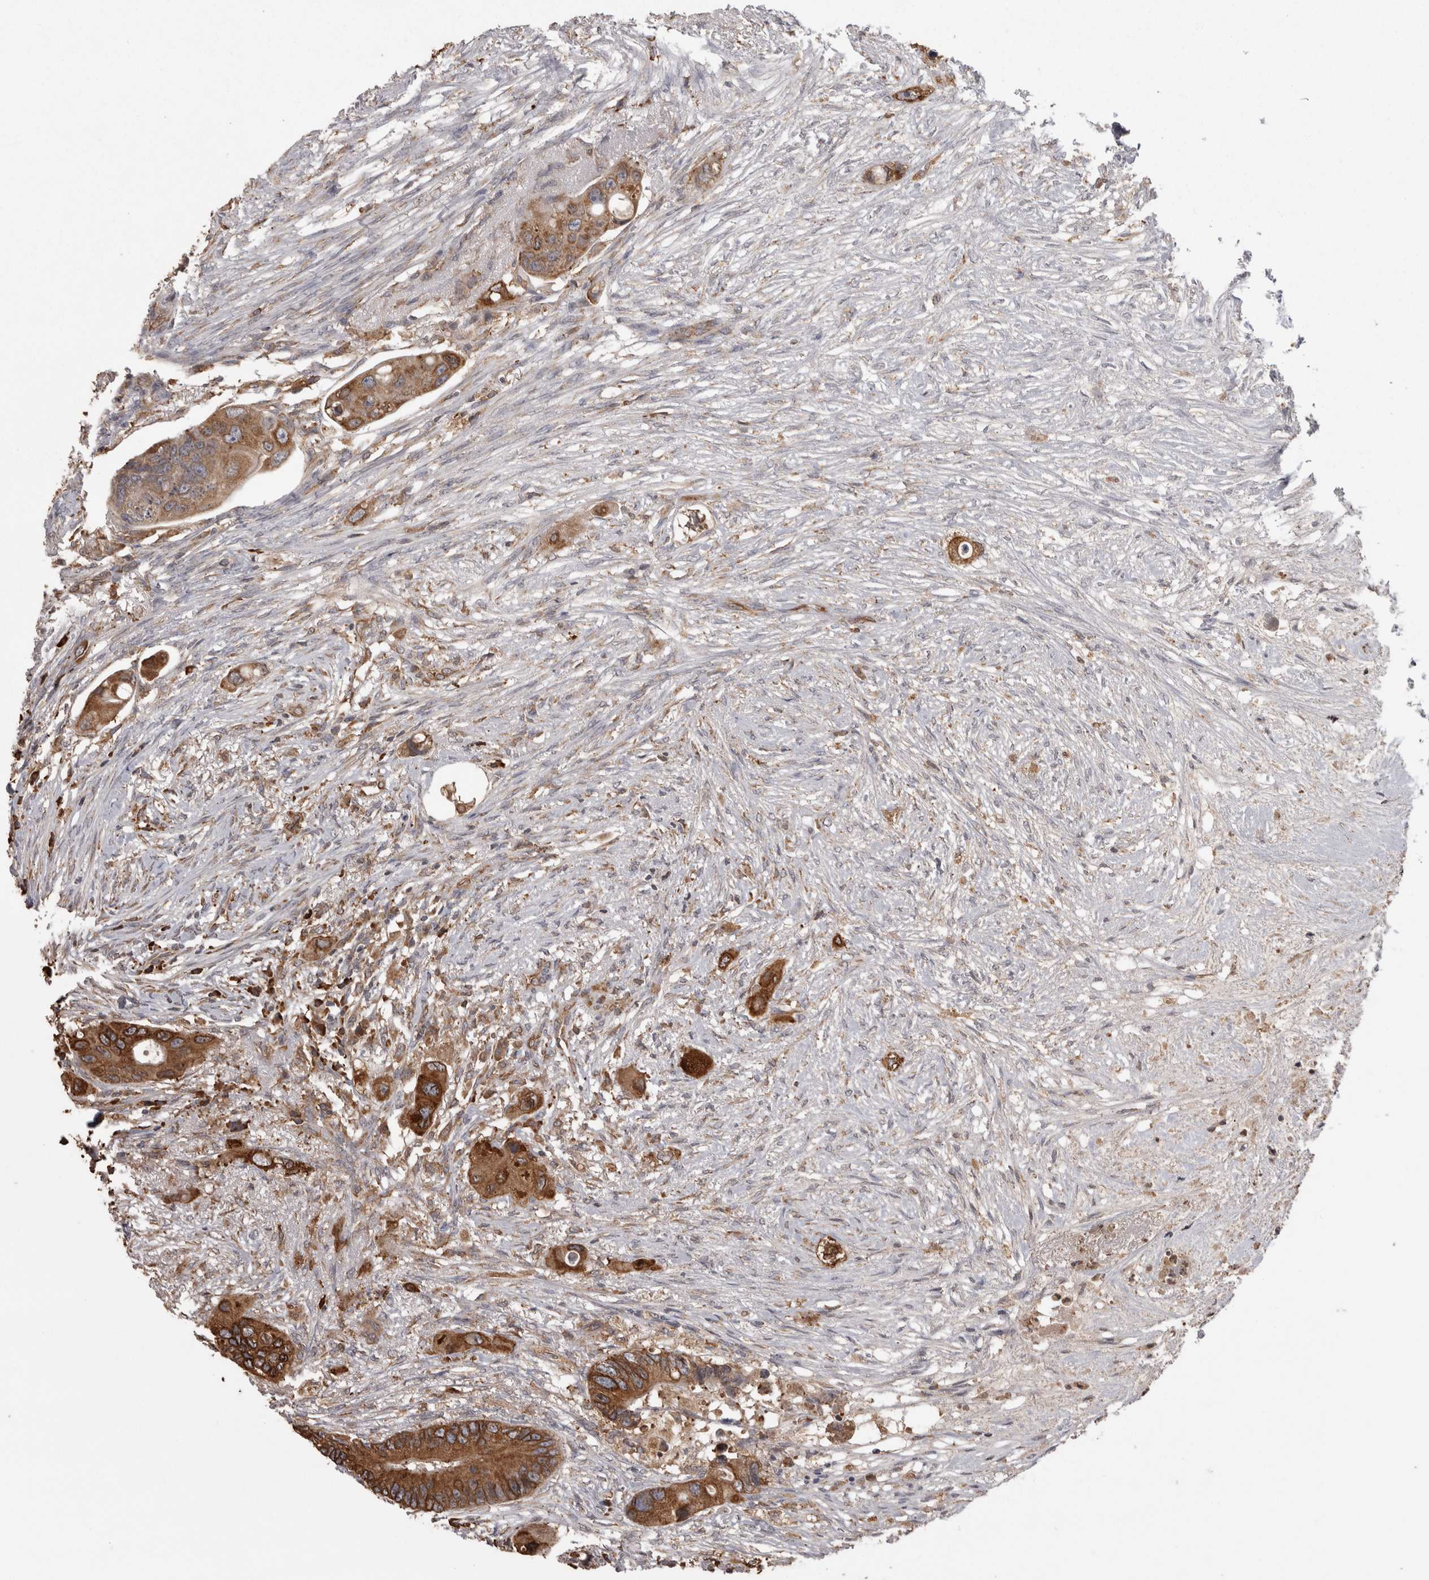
{"staining": {"intensity": "strong", "quantity": ">75%", "location": "cytoplasmic/membranous"}, "tissue": "colorectal cancer", "cell_type": "Tumor cells", "image_type": "cancer", "snomed": [{"axis": "morphology", "description": "Adenocarcinoma, NOS"}, {"axis": "topography", "description": "Colon"}], "caption": "Immunohistochemical staining of adenocarcinoma (colorectal) reveals strong cytoplasmic/membranous protein expression in about >75% of tumor cells.", "gene": "PON2", "patient": {"sex": "female", "age": 57}}